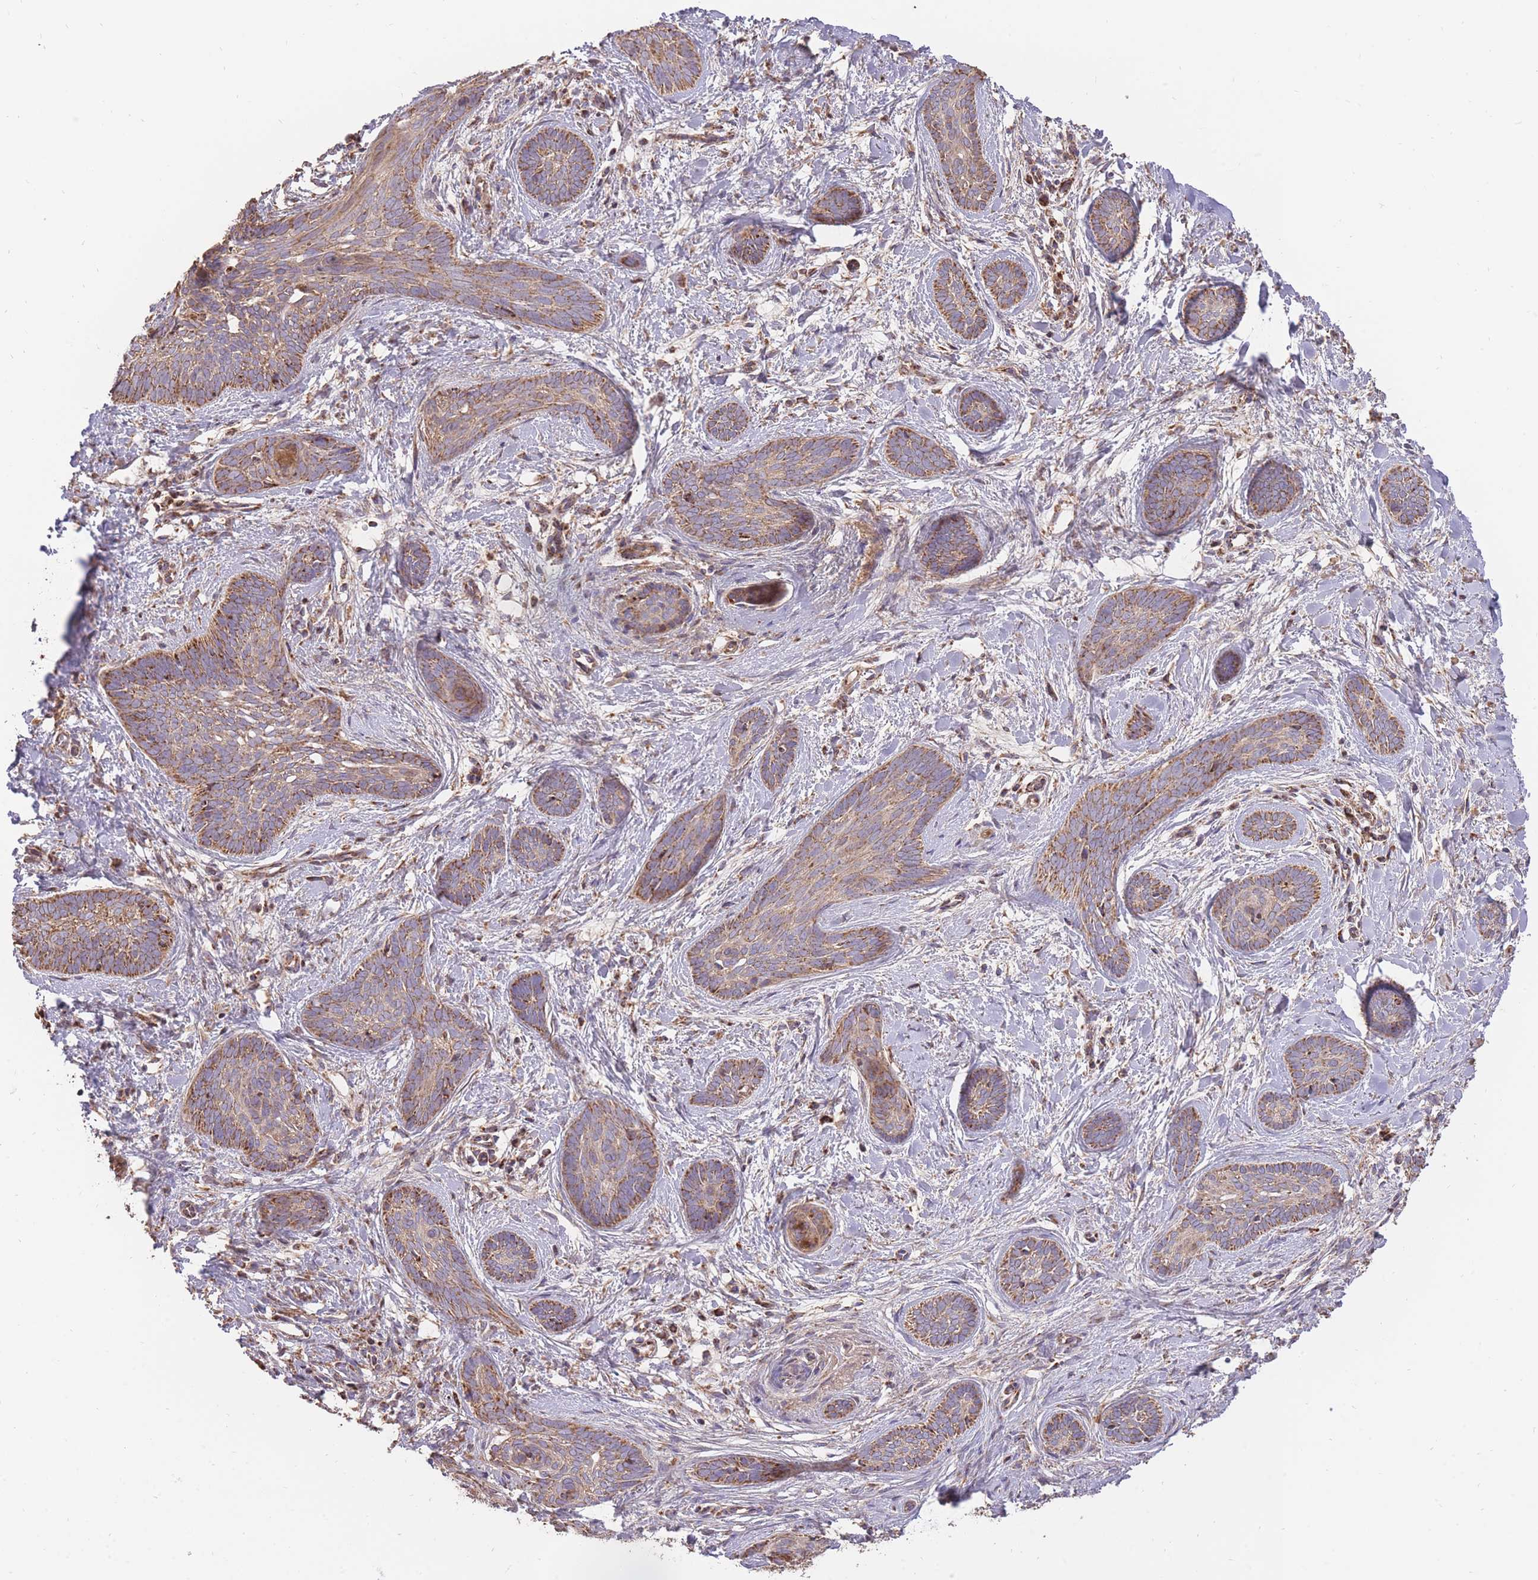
{"staining": {"intensity": "moderate", "quantity": ">75%", "location": "cytoplasmic/membranous"}, "tissue": "skin cancer", "cell_type": "Tumor cells", "image_type": "cancer", "snomed": [{"axis": "morphology", "description": "Basal cell carcinoma"}, {"axis": "topography", "description": "Skin"}], "caption": "Protein expression by IHC reveals moderate cytoplasmic/membranous expression in about >75% of tumor cells in skin cancer. The staining was performed using DAB (3,3'-diaminobenzidine) to visualize the protein expression in brown, while the nuclei were stained in blue with hematoxylin (Magnification: 20x).", "gene": "PREP", "patient": {"sex": "female", "age": 81}}